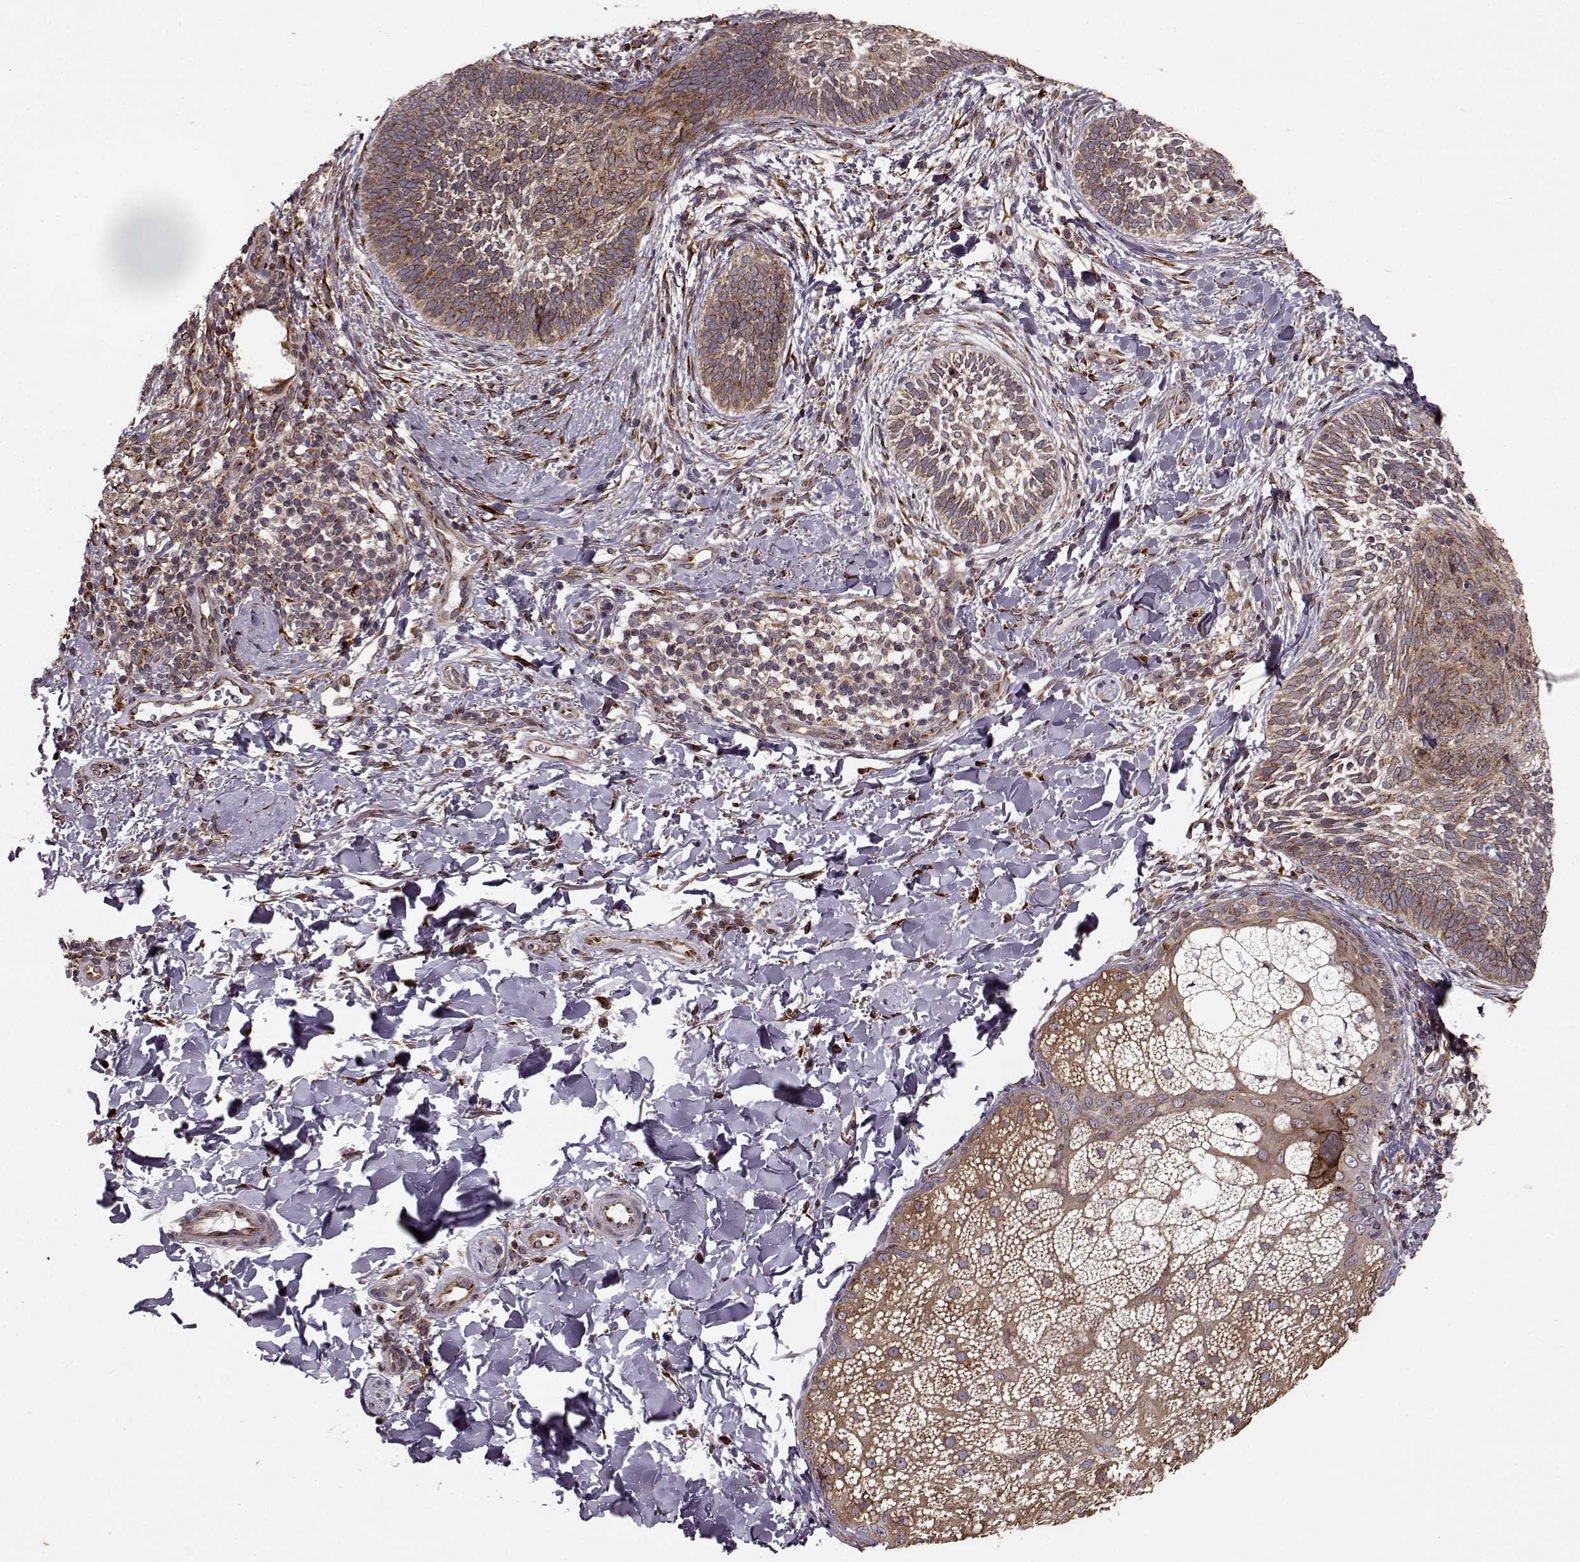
{"staining": {"intensity": "weak", "quantity": ">75%", "location": "cytoplasmic/membranous"}, "tissue": "skin cancer", "cell_type": "Tumor cells", "image_type": "cancer", "snomed": [{"axis": "morphology", "description": "Normal tissue, NOS"}, {"axis": "morphology", "description": "Basal cell carcinoma"}, {"axis": "topography", "description": "Skin"}], "caption": "Basal cell carcinoma (skin) stained with a brown dye reveals weak cytoplasmic/membranous positive positivity in approximately >75% of tumor cells.", "gene": "YIPF5", "patient": {"sex": "male", "age": 46}}